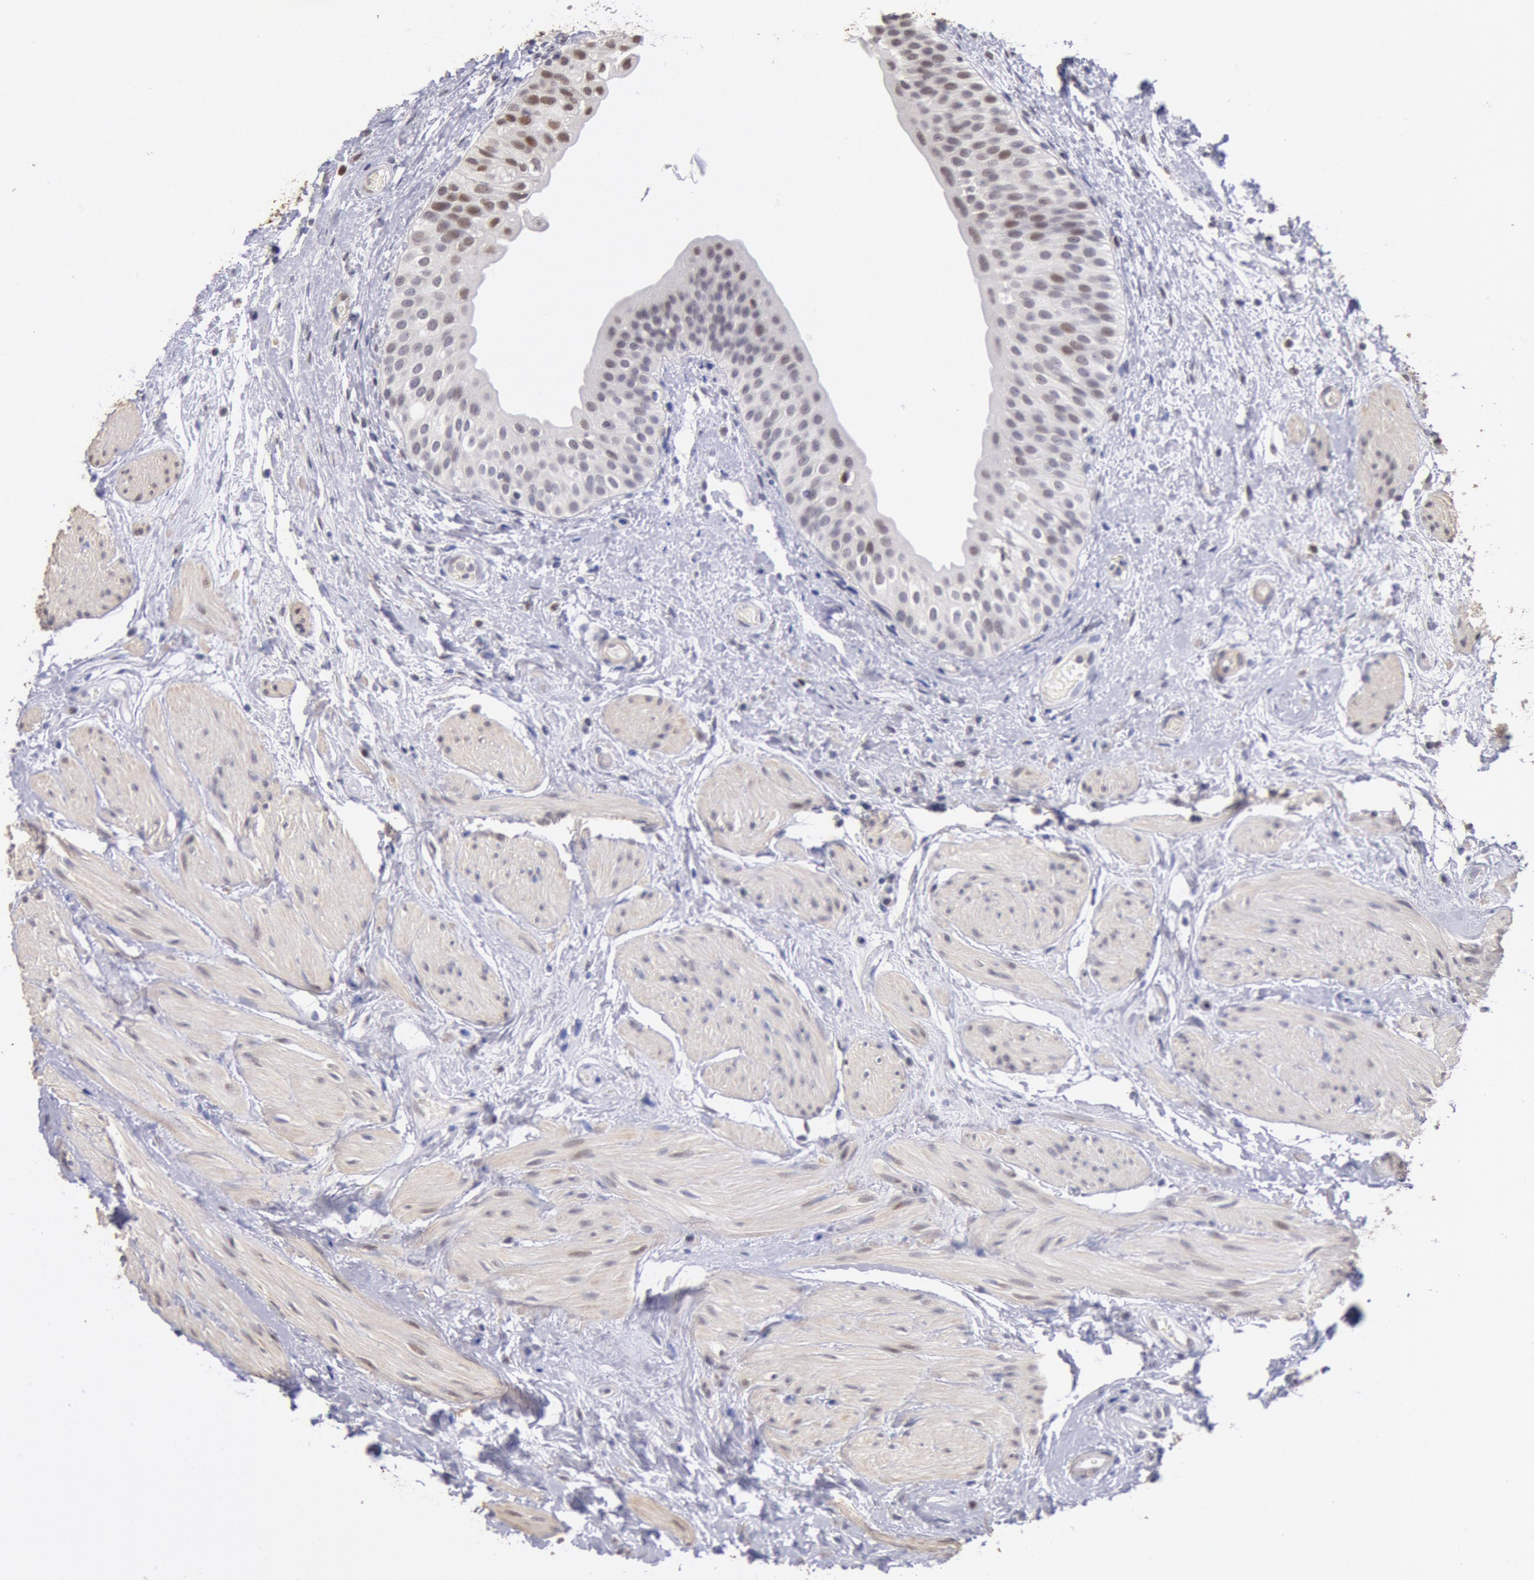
{"staining": {"intensity": "moderate", "quantity": ">75%", "location": "cytoplasmic/membranous,nuclear"}, "tissue": "urinary bladder", "cell_type": "Urothelial cells", "image_type": "normal", "snomed": [{"axis": "morphology", "description": "Normal tissue, NOS"}, {"axis": "topography", "description": "Urinary bladder"}], "caption": "Protein staining displays moderate cytoplasmic/membranous,nuclear staining in about >75% of urothelial cells in benign urinary bladder.", "gene": "MYH6", "patient": {"sex": "female", "age": 55}}